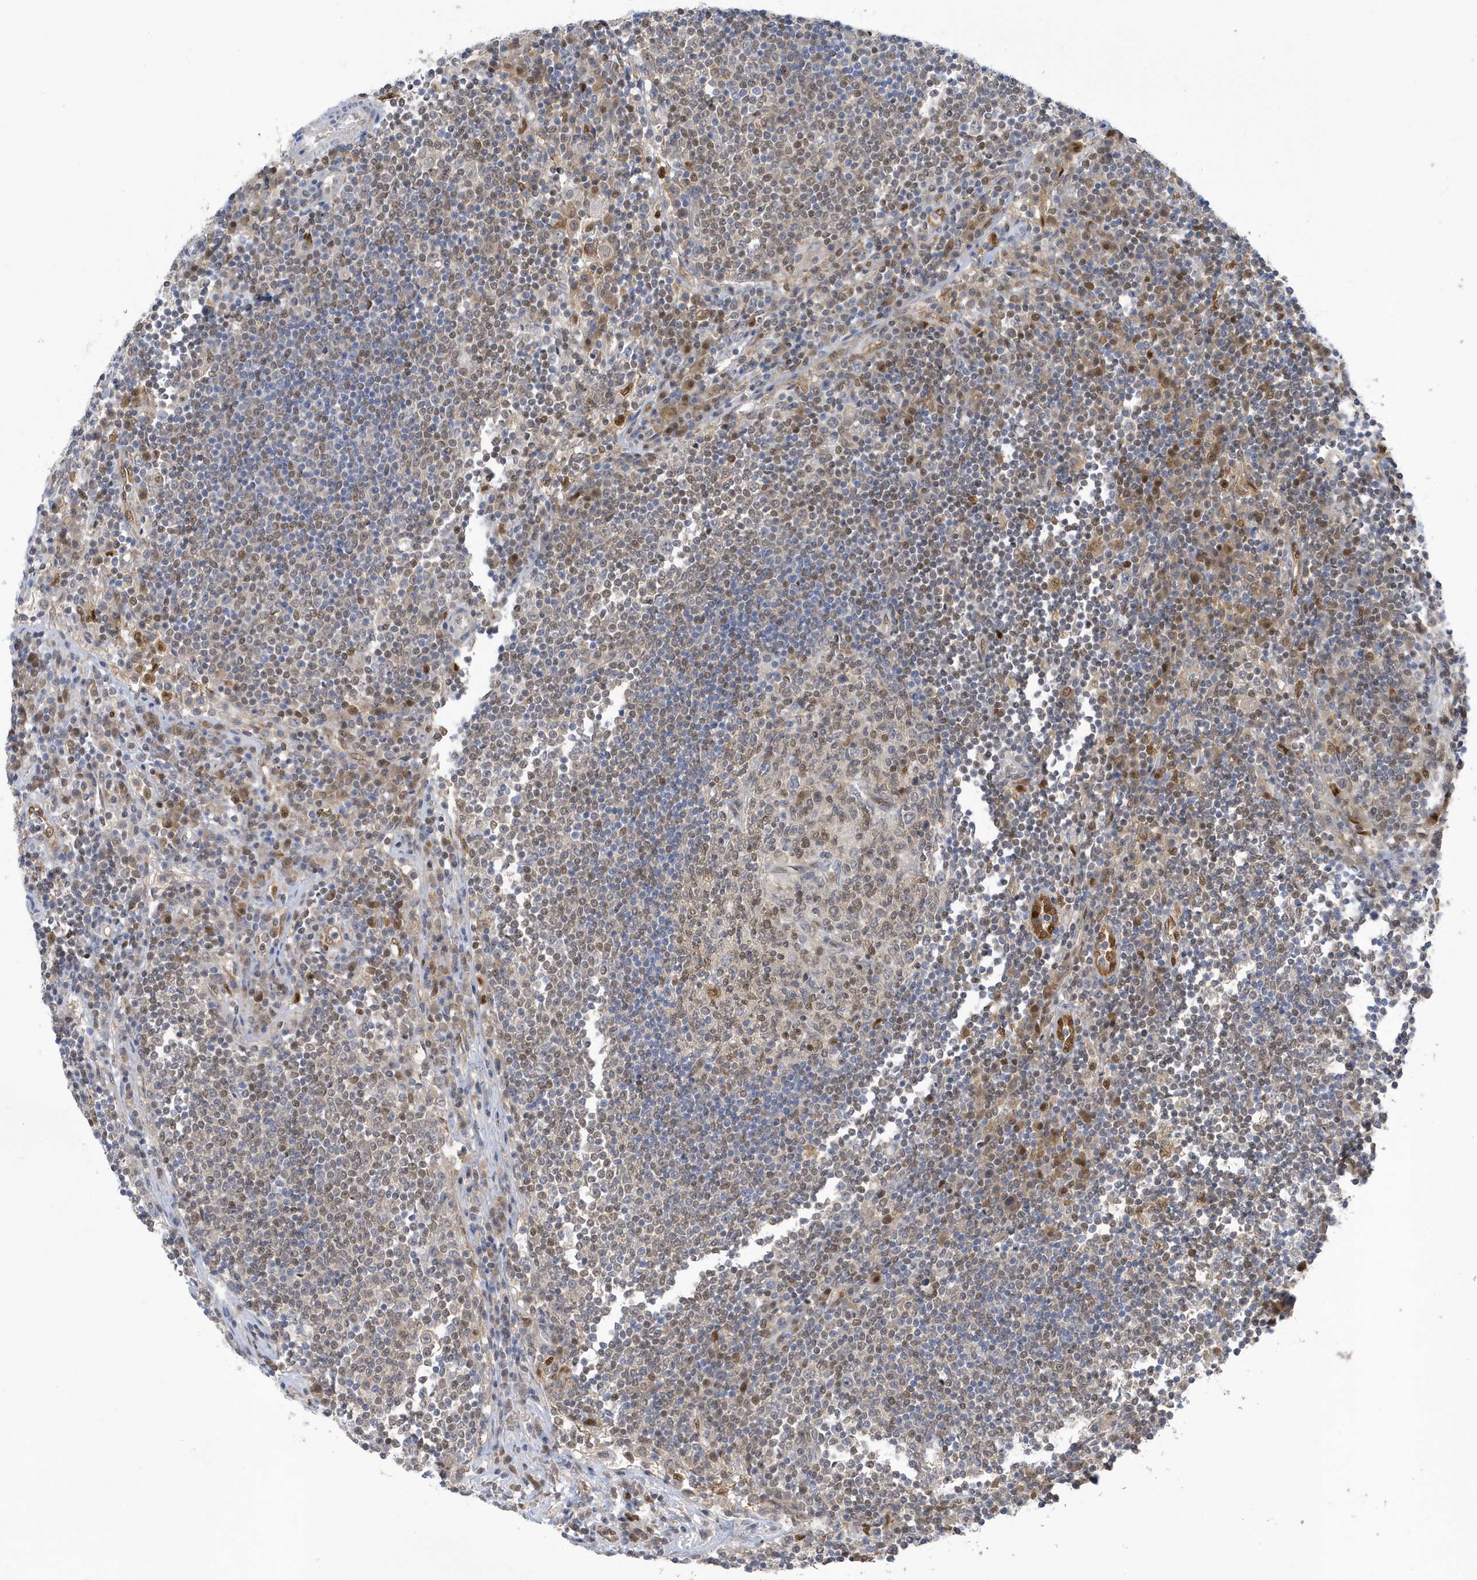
{"staining": {"intensity": "moderate", "quantity": "25%-75%", "location": "nuclear"}, "tissue": "lymph node", "cell_type": "Germinal center cells", "image_type": "normal", "snomed": [{"axis": "morphology", "description": "Normal tissue, NOS"}, {"axis": "topography", "description": "Lymph node"}], "caption": "Immunohistochemistry (IHC) photomicrograph of benign lymph node: lymph node stained using immunohistochemistry displays medium levels of moderate protein expression localized specifically in the nuclear of germinal center cells, appearing as a nuclear brown color.", "gene": "NCOA7", "patient": {"sex": "female", "age": 53}}